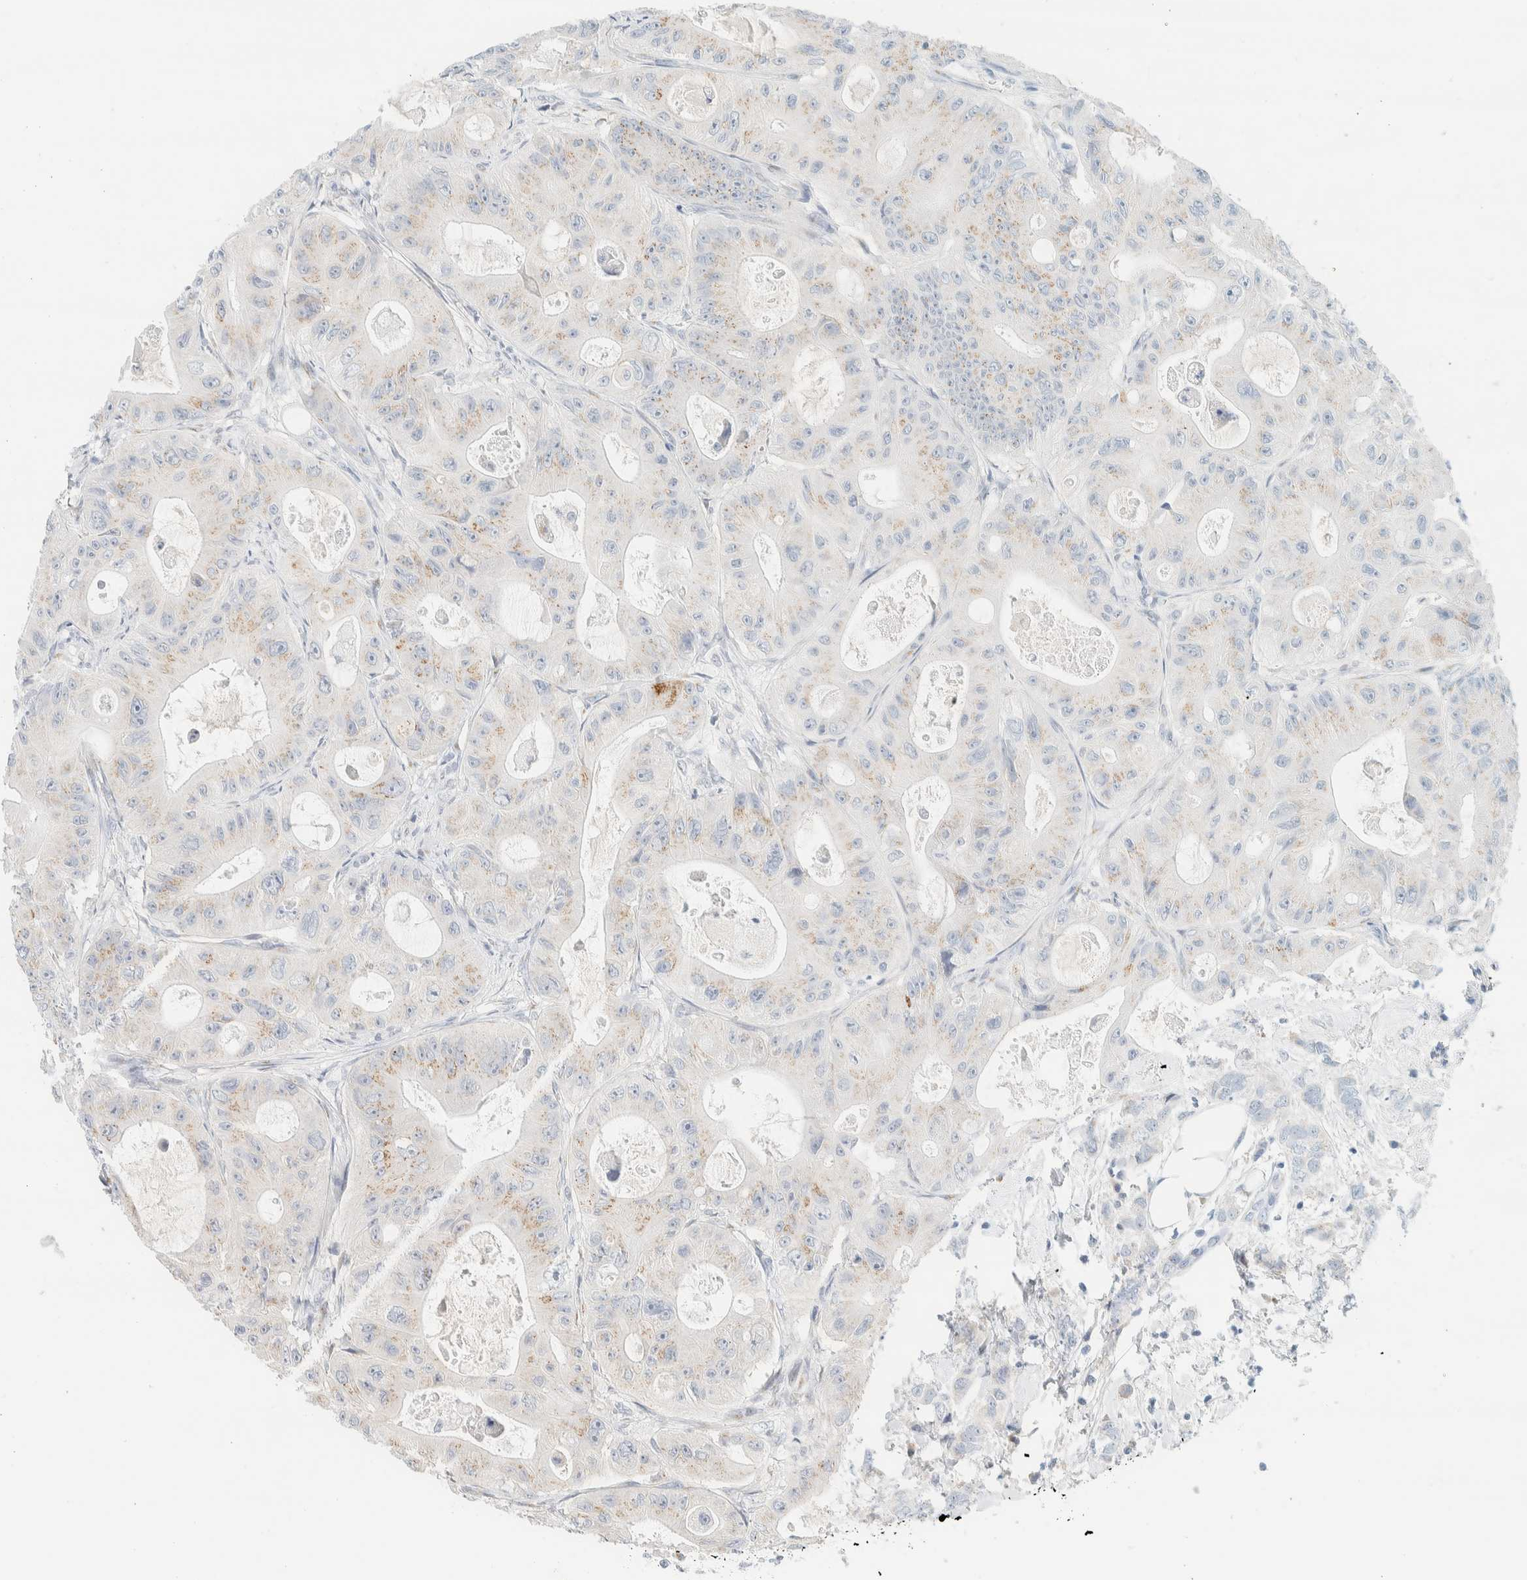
{"staining": {"intensity": "weak", "quantity": ">75%", "location": "cytoplasmic/membranous"}, "tissue": "colorectal cancer", "cell_type": "Tumor cells", "image_type": "cancer", "snomed": [{"axis": "morphology", "description": "Adenocarcinoma, NOS"}, {"axis": "topography", "description": "Colon"}], "caption": "High-magnification brightfield microscopy of colorectal cancer stained with DAB (3,3'-diaminobenzidine) (brown) and counterstained with hematoxylin (blue). tumor cells exhibit weak cytoplasmic/membranous staining is present in approximately>75% of cells.", "gene": "SPNS3", "patient": {"sex": "female", "age": 46}}